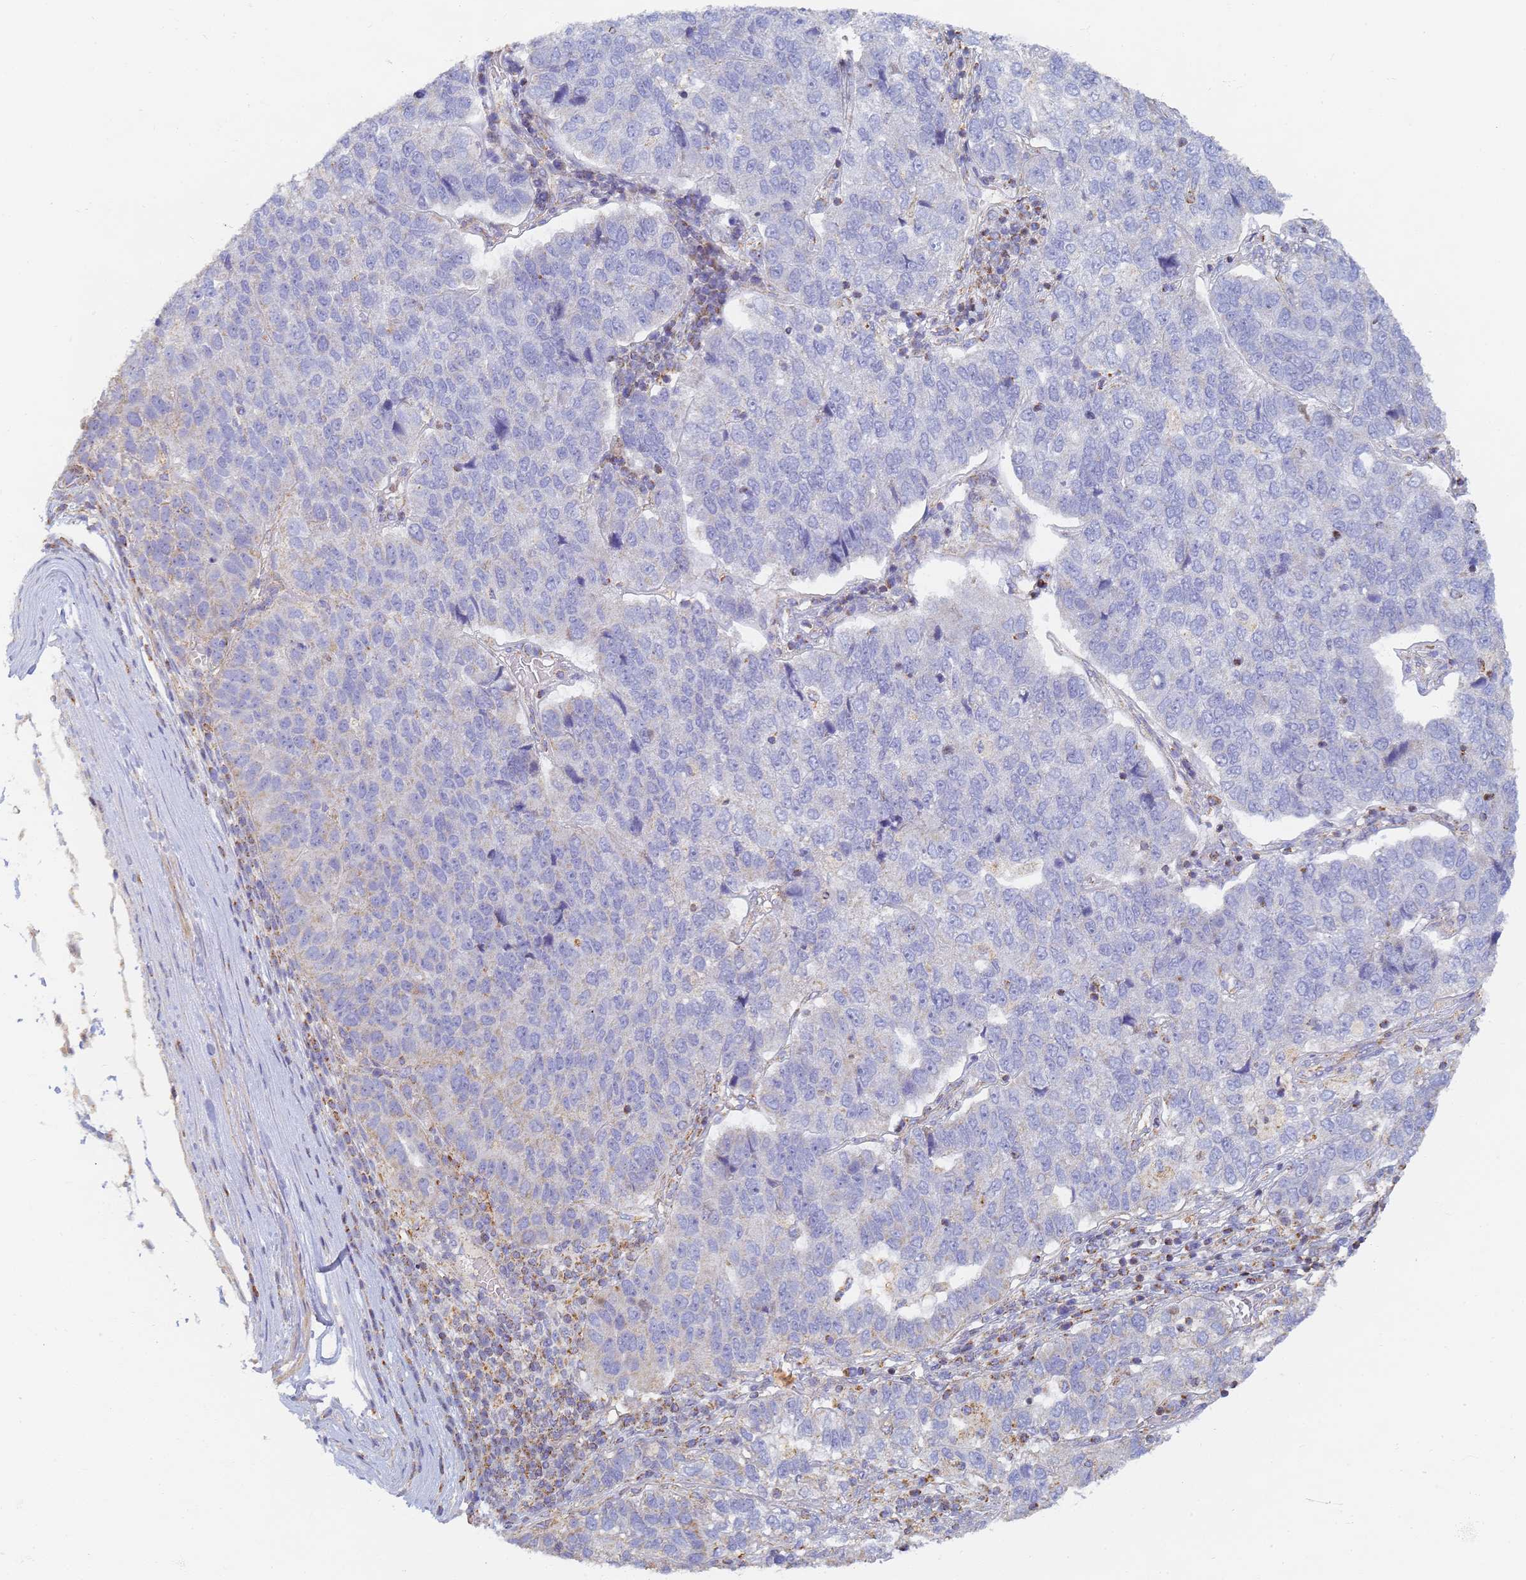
{"staining": {"intensity": "negative", "quantity": "none", "location": "none"}, "tissue": "pancreatic cancer", "cell_type": "Tumor cells", "image_type": "cancer", "snomed": [{"axis": "morphology", "description": "Adenocarcinoma, NOS"}, {"axis": "topography", "description": "Pancreas"}], "caption": "Pancreatic adenocarcinoma was stained to show a protein in brown. There is no significant expression in tumor cells.", "gene": "UTP23", "patient": {"sex": "female", "age": 61}}